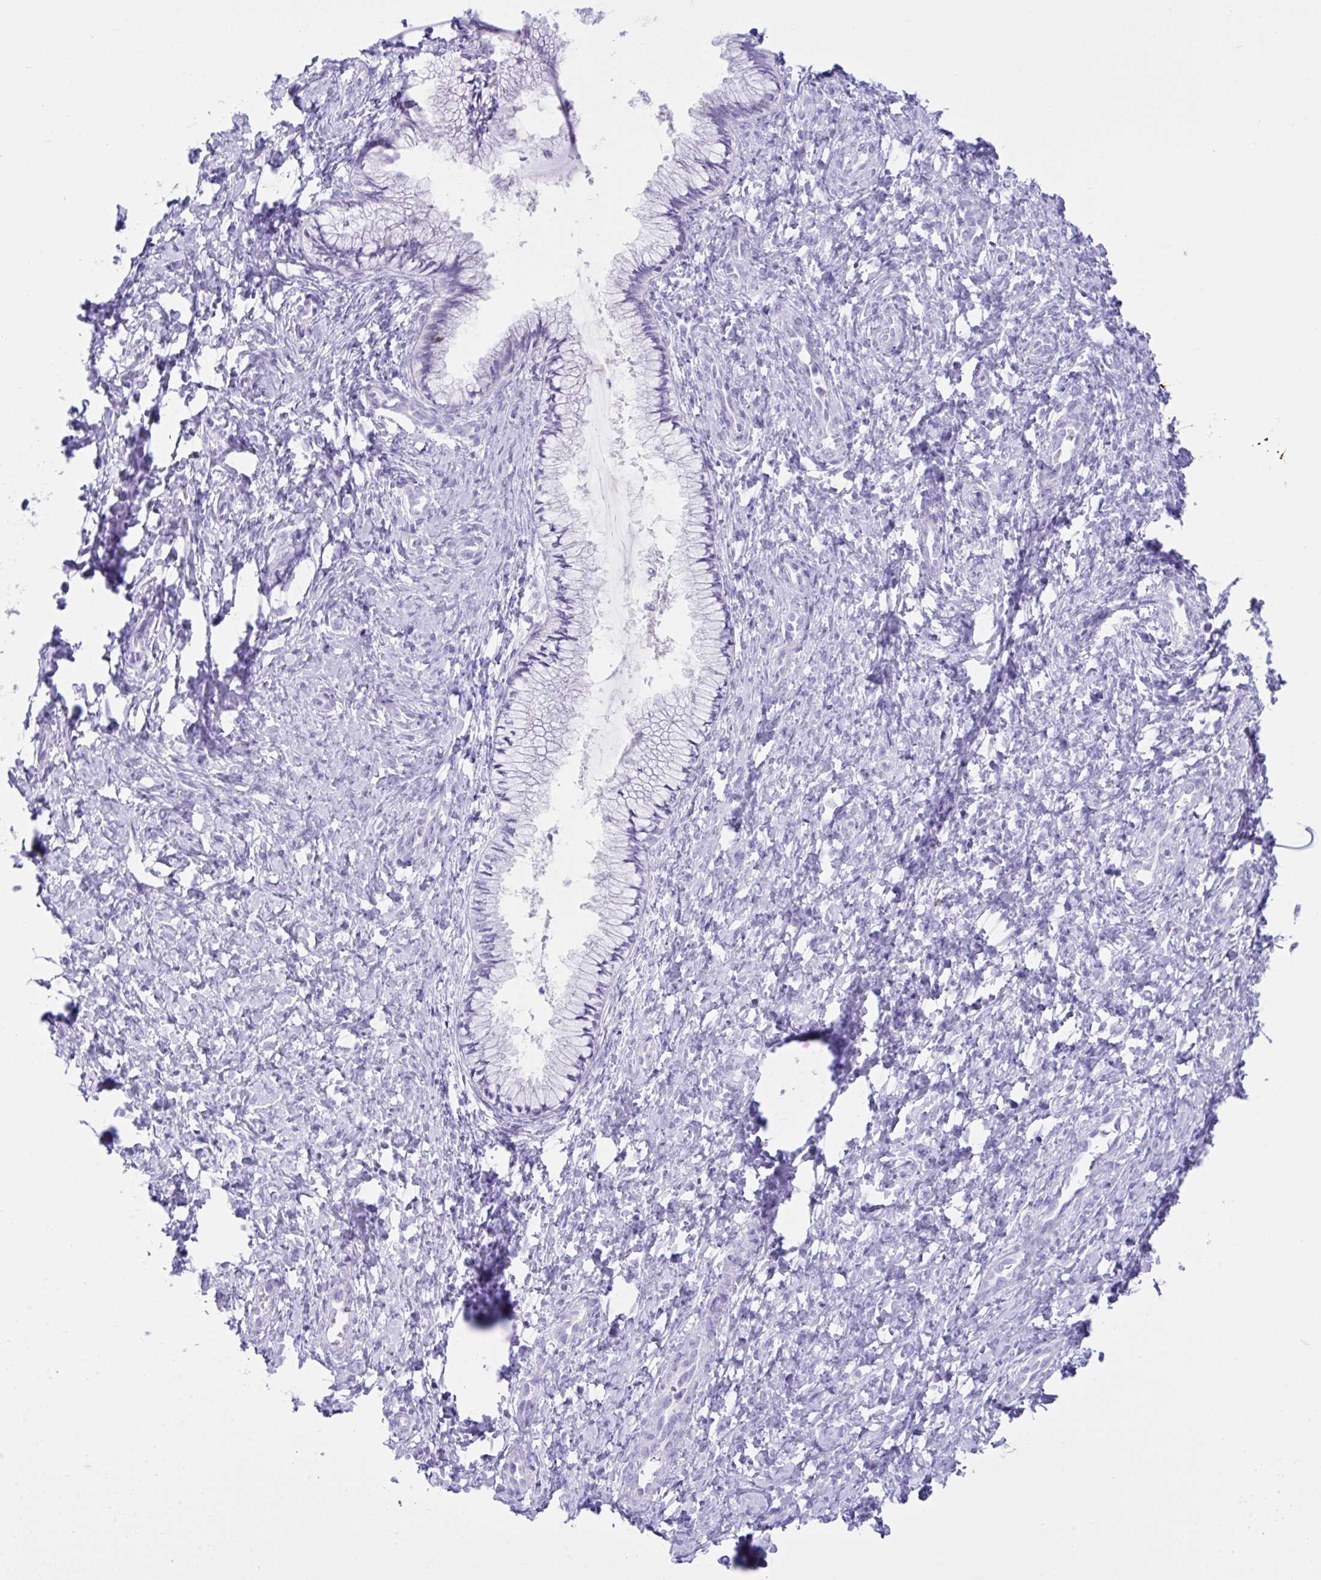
{"staining": {"intensity": "negative", "quantity": "none", "location": "none"}, "tissue": "cervix", "cell_type": "Glandular cells", "image_type": "normal", "snomed": [{"axis": "morphology", "description": "Normal tissue, NOS"}, {"axis": "topography", "description": "Cervix"}], "caption": "Glandular cells show no significant expression in normal cervix.", "gene": "PSCA", "patient": {"sex": "female", "age": 37}}